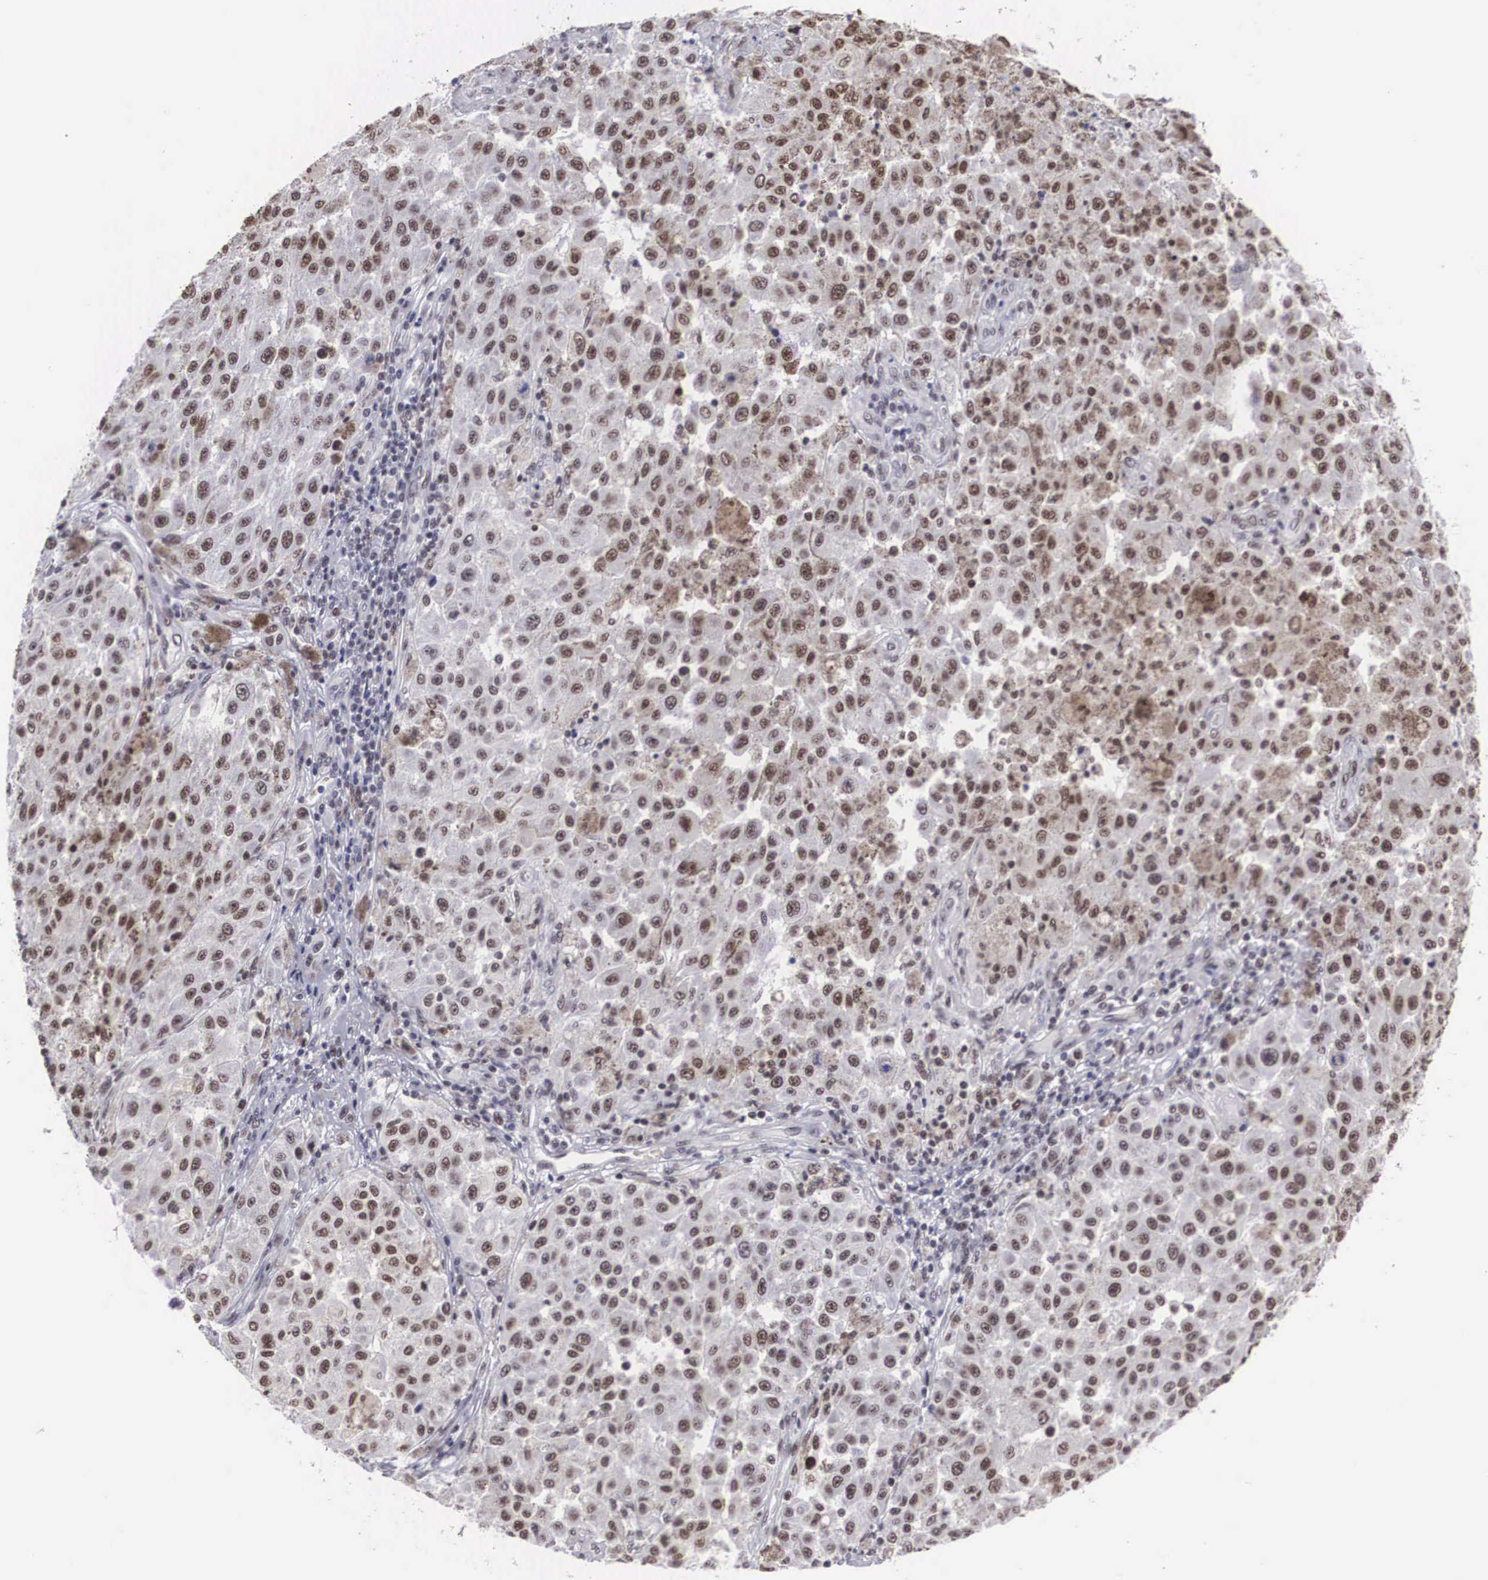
{"staining": {"intensity": "moderate", "quantity": "25%-75%", "location": "nuclear"}, "tissue": "melanoma", "cell_type": "Tumor cells", "image_type": "cancer", "snomed": [{"axis": "morphology", "description": "Malignant melanoma, NOS"}, {"axis": "topography", "description": "Skin"}], "caption": "Immunohistochemical staining of human melanoma reveals medium levels of moderate nuclear protein expression in about 25%-75% of tumor cells.", "gene": "CSTF2", "patient": {"sex": "female", "age": 64}}